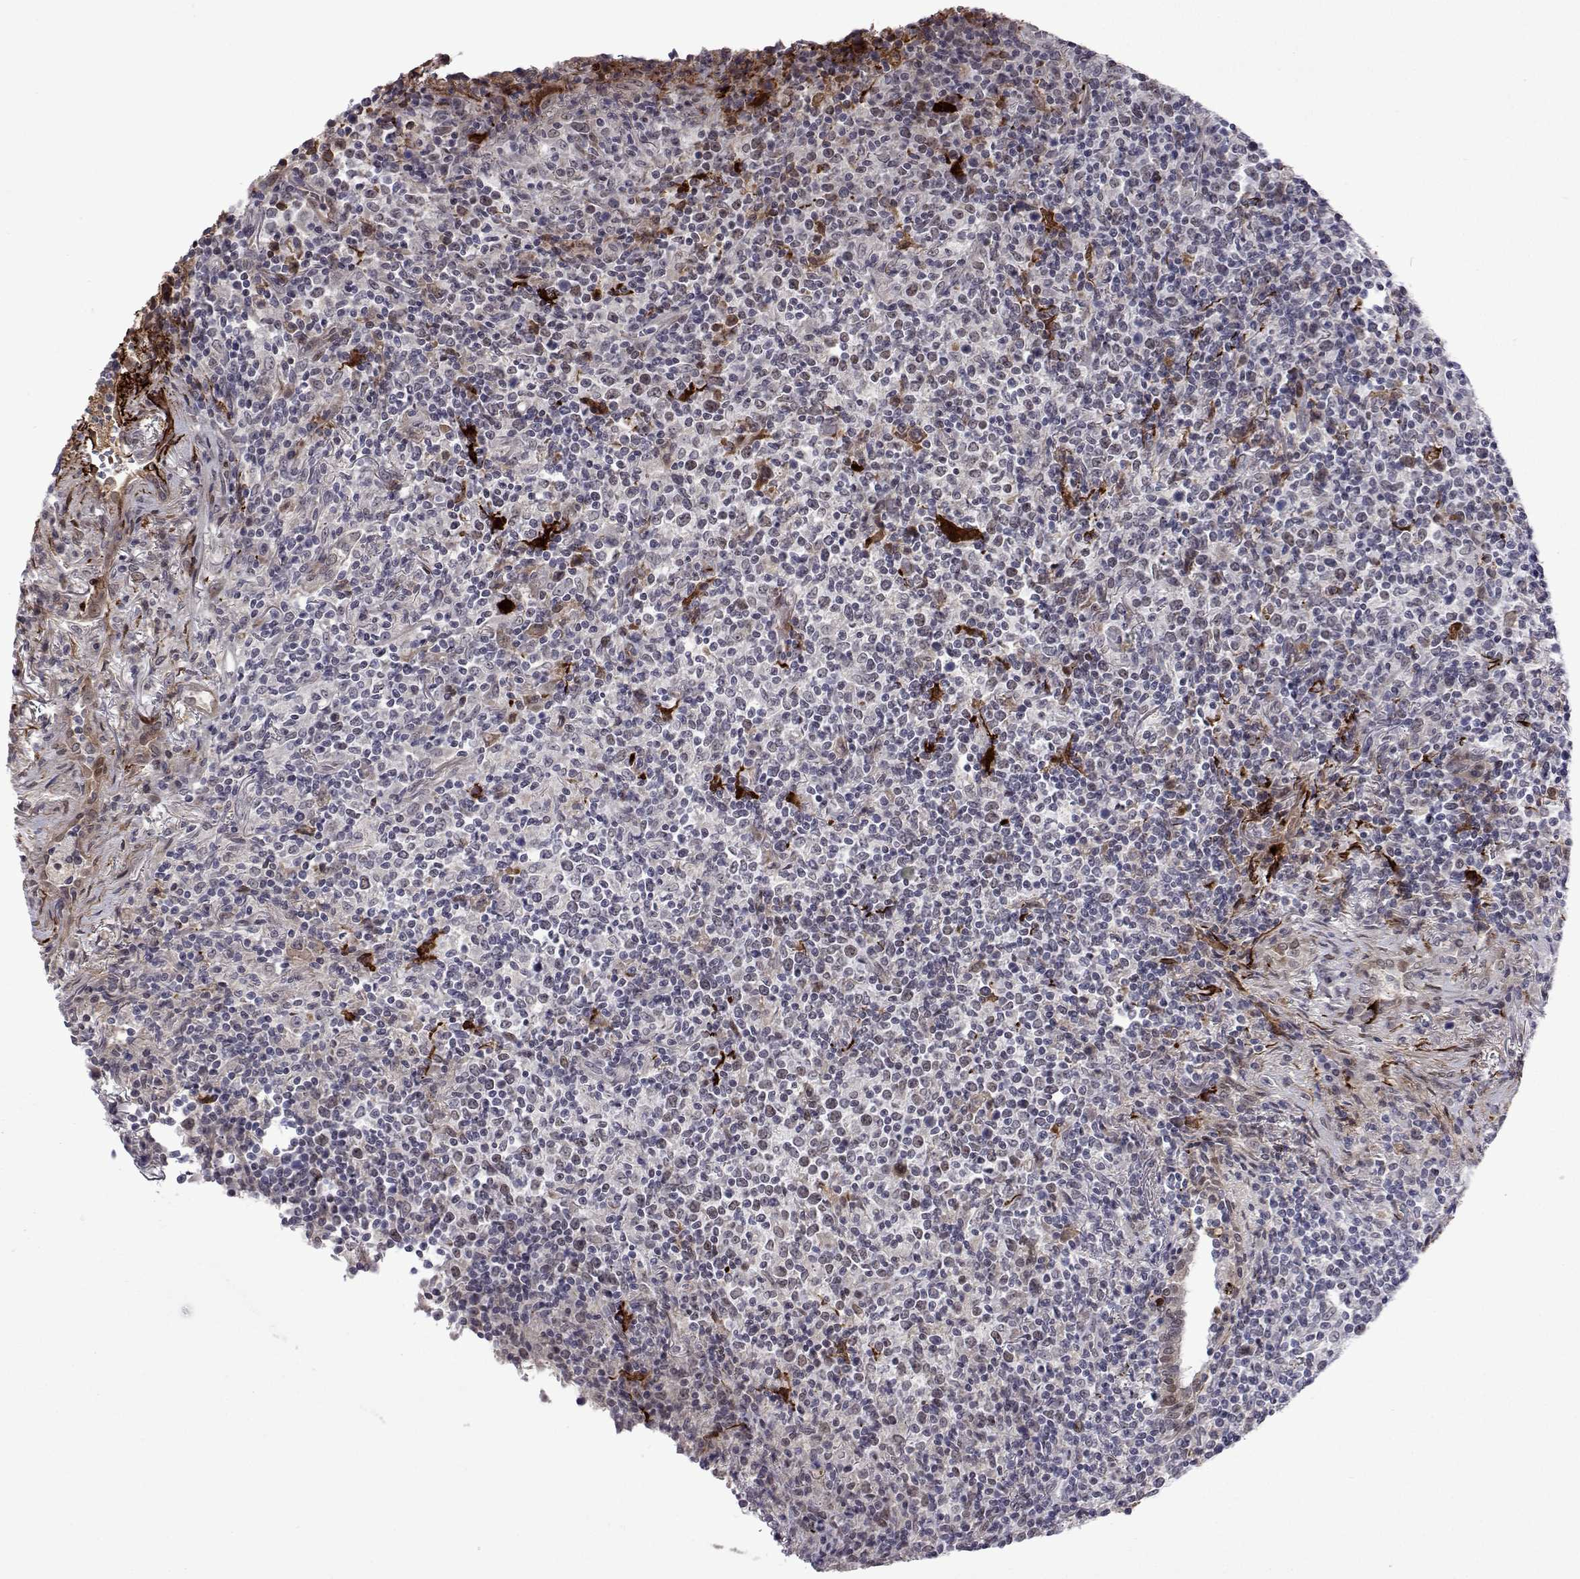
{"staining": {"intensity": "negative", "quantity": "none", "location": "none"}, "tissue": "lymphoma", "cell_type": "Tumor cells", "image_type": "cancer", "snomed": [{"axis": "morphology", "description": "Malignant lymphoma, non-Hodgkin's type, High grade"}, {"axis": "topography", "description": "Lung"}], "caption": "A micrograph of human lymphoma is negative for staining in tumor cells. (Brightfield microscopy of DAB IHC at high magnification).", "gene": "EFCAB3", "patient": {"sex": "male", "age": 79}}